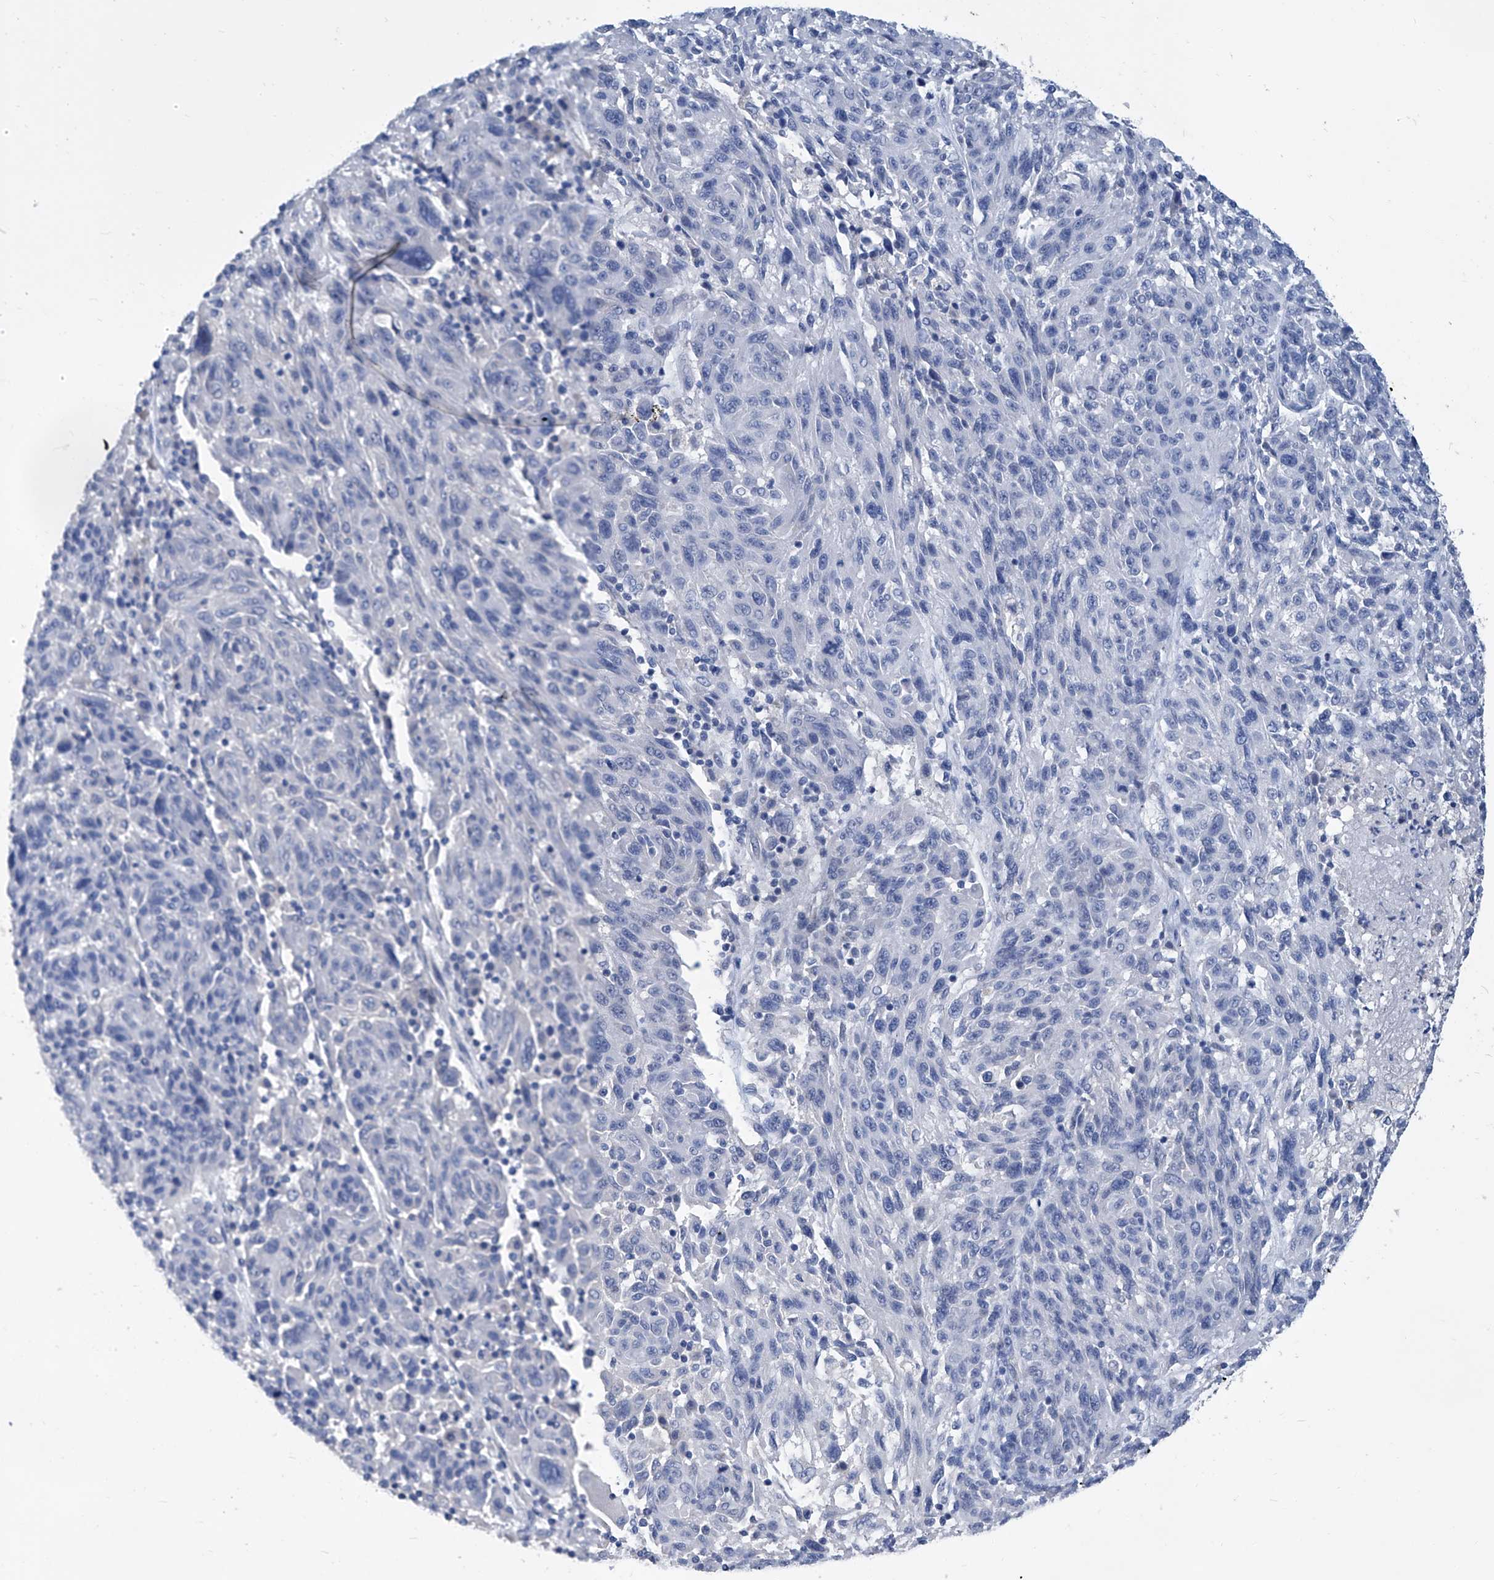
{"staining": {"intensity": "negative", "quantity": "none", "location": "none"}, "tissue": "melanoma", "cell_type": "Tumor cells", "image_type": "cancer", "snomed": [{"axis": "morphology", "description": "Malignant melanoma, NOS"}, {"axis": "topography", "description": "Skin"}], "caption": "There is no significant positivity in tumor cells of malignant melanoma.", "gene": "MTARC1", "patient": {"sex": "male", "age": 53}}